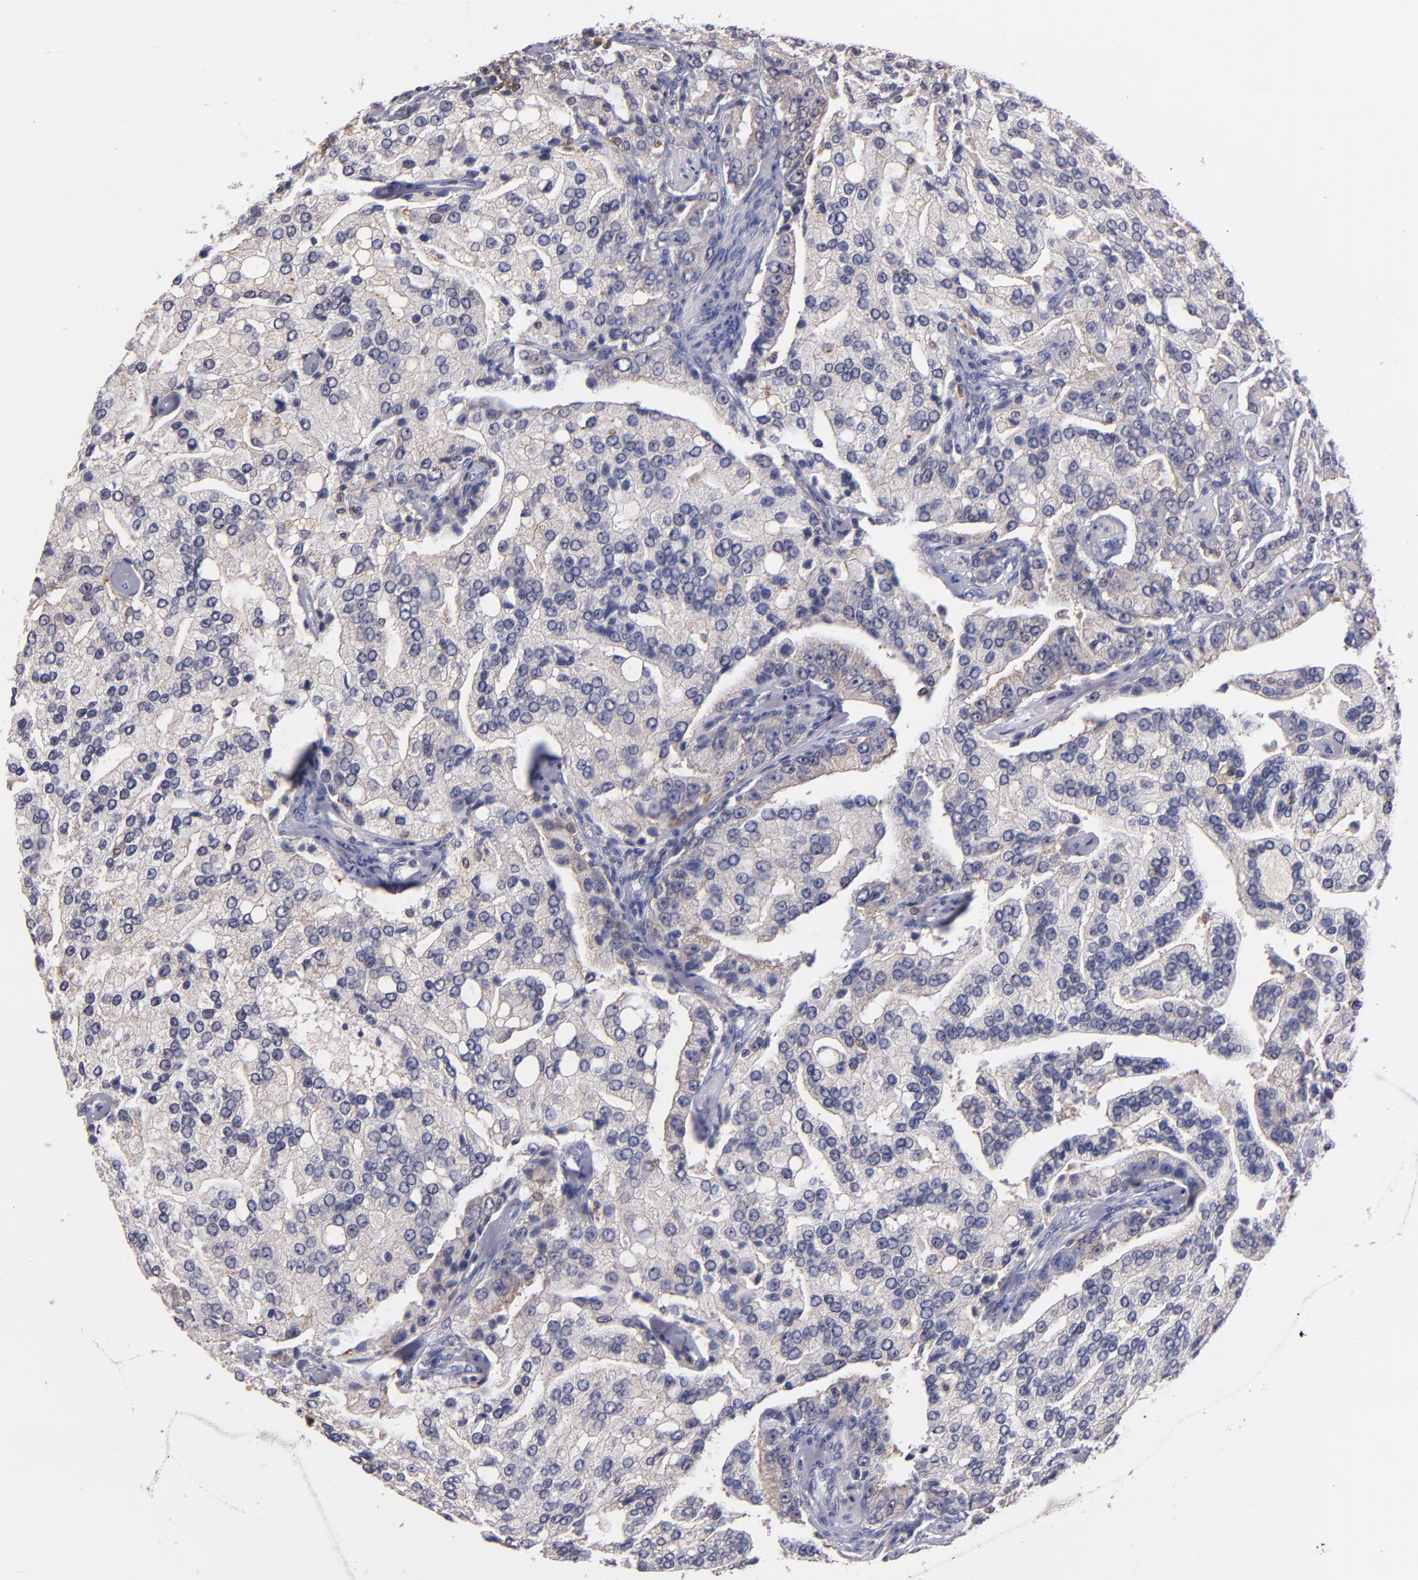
{"staining": {"intensity": "negative", "quantity": "none", "location": "none"}, "tissue": "prostate cancer", "cell_type": "Tumor cells", "image_type": "cancer", "snomed": [{"axis": "morphology", "description": "Adenocarcinoma, Medium grade"}, {"axis": "topography", "description": "Prostate"}], "caption": "Tumor cells show no significant protein positivity in adenocarcinoma (medium-grade) (prostate).", "gene": "PRKCD", "patient": {"sex": "male", "age": 72}}